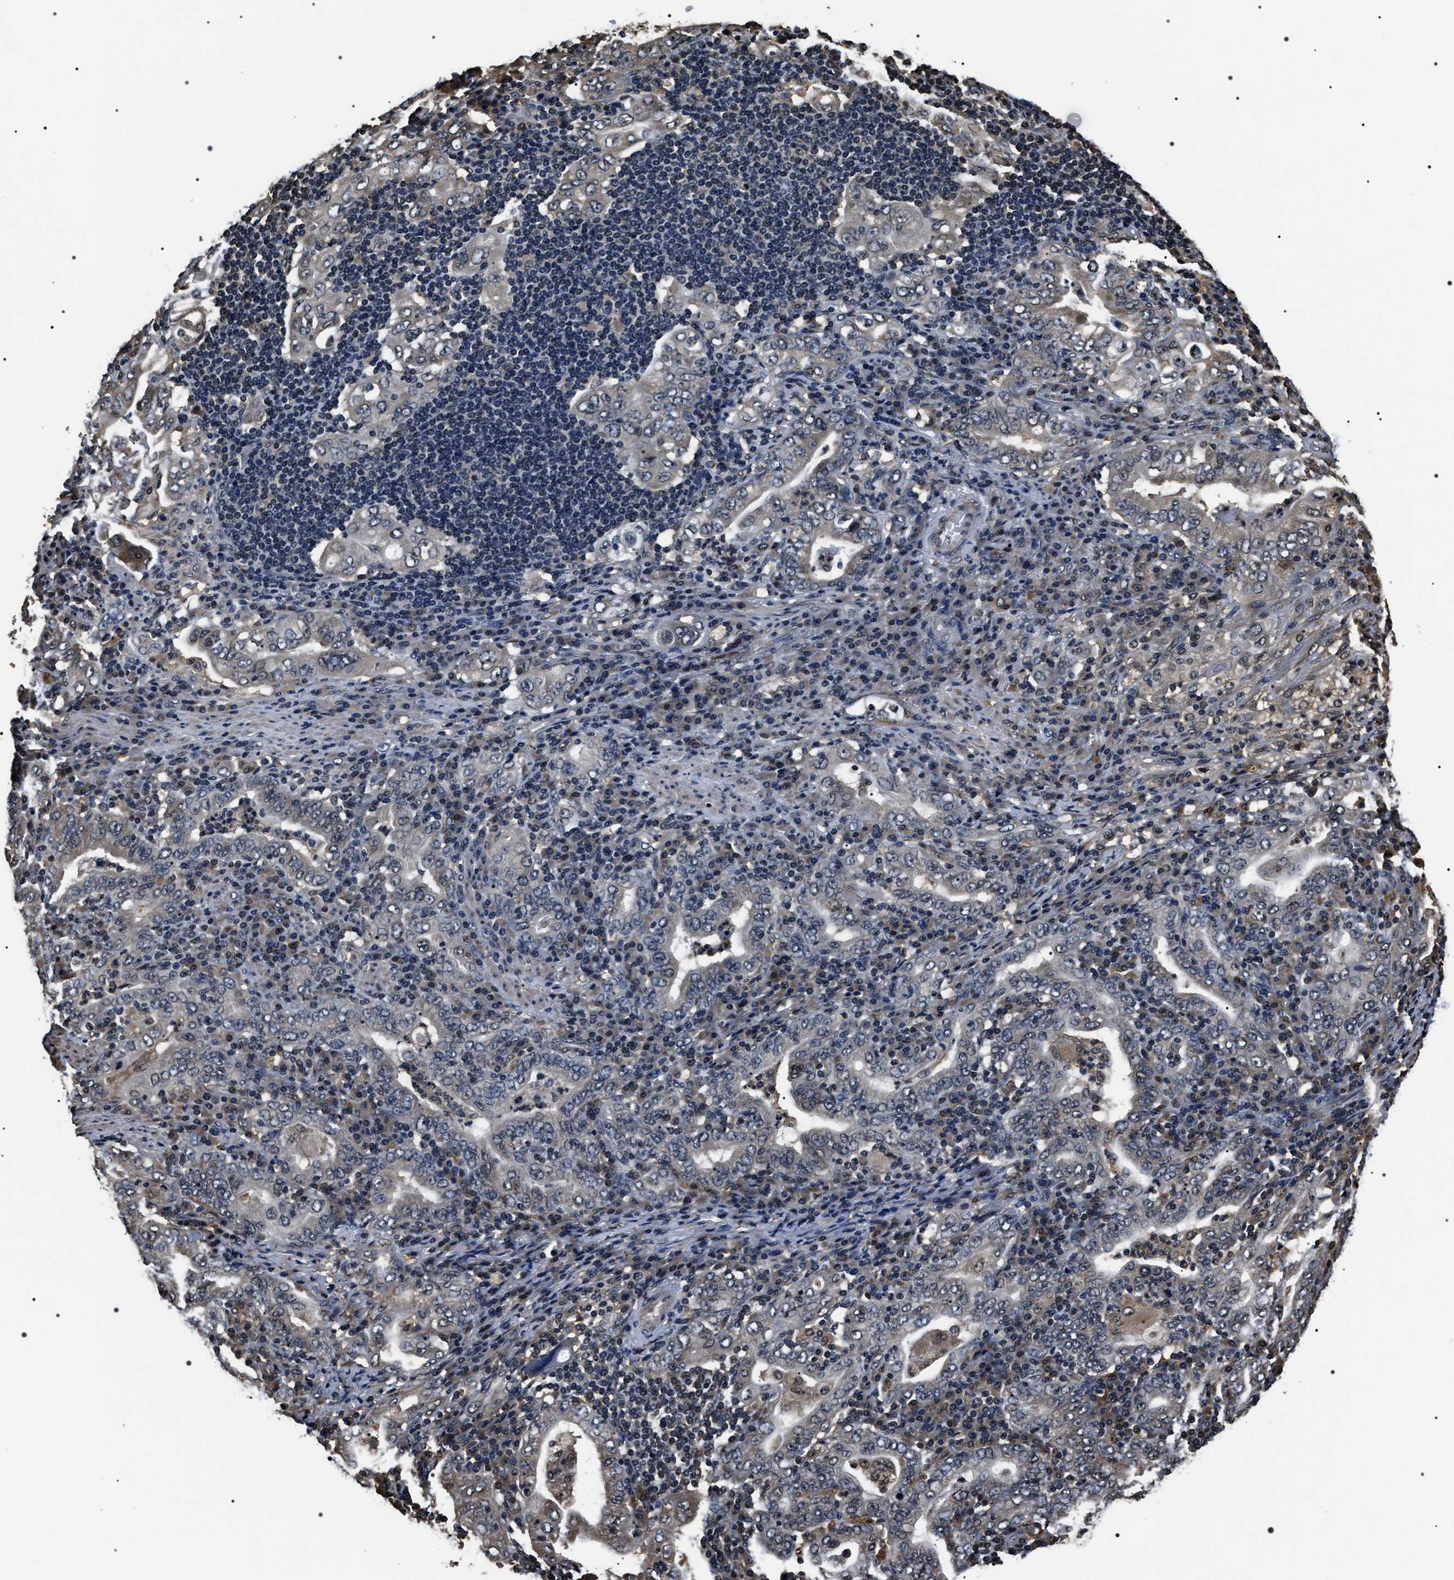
{"staining": {"intensity": "weak", "quantity": "<25%", "location": "cytoplasmic/membranous"}, "tissue": "stomach cancer", "cell_type": "Tumor cells", "image_type": "cancer", "snomed": [{"axis": "morphology", "description": "Normal tissue, NOS"}, {"axis": "morphology", "description": "Adenocarcinoma, NOS"}, {"axis": "topography", "description": "Esophagus"}, {"axis": "topography", "description": "Stomach, upper"}, {"axis": "topography", "description": "Peripheral nerve tissue"}], "caption": "Stomach adenocarcinoma was stained to show a protein in brown. There is no significant positivity in tumor cells. (Brightfield microscopy of DAB (3,3'-diaminobenzidine) IHC at high magnification).", "gene": "ARHGAP22", "patient": {"sex": "male", "age": 62}}